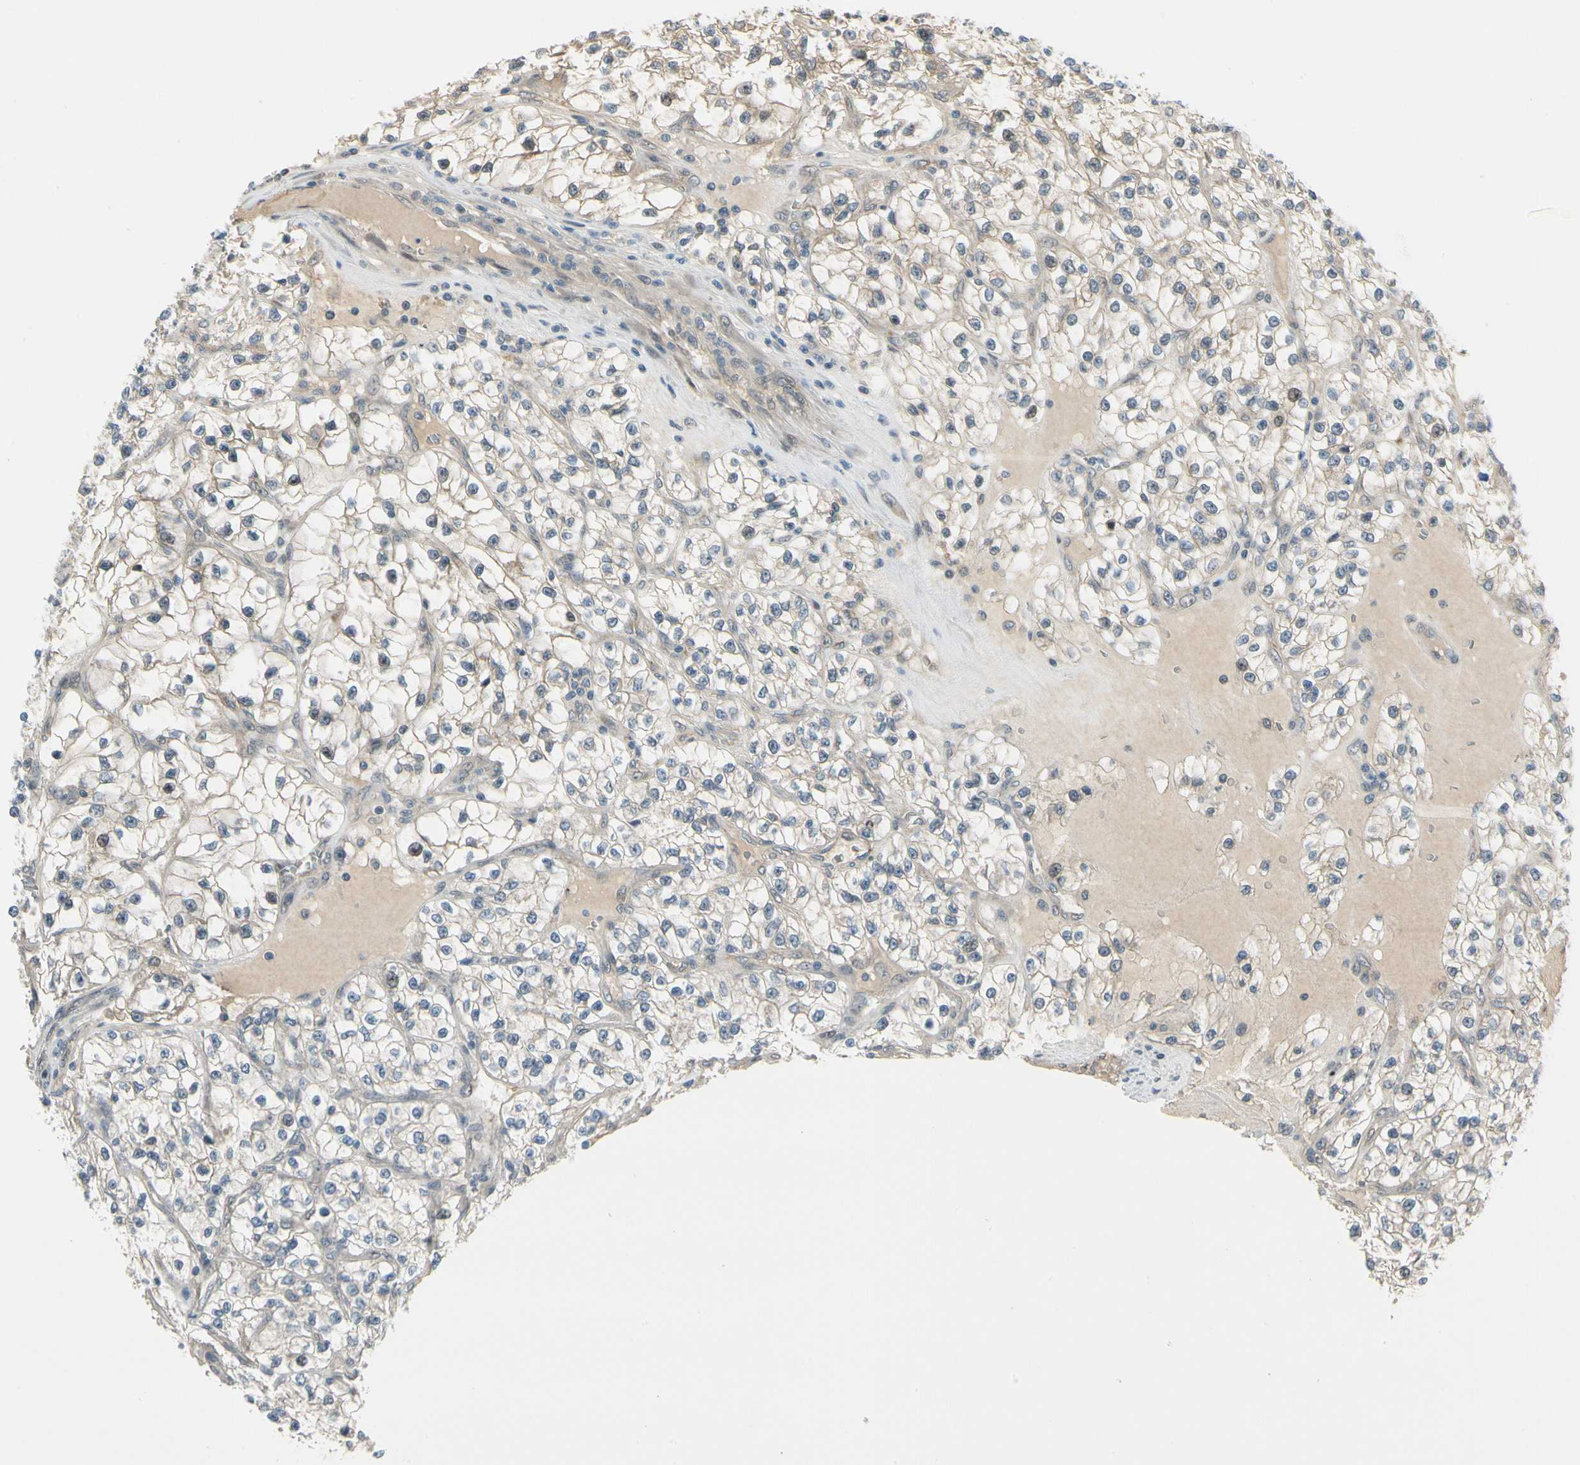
{"staining": {"intensity": "weak", "quantity": "25%-75%", "location": "cytoplasmic/membranous"}, "tissue": "renal cancer", "cell_type": "Tumor cells", "image_type": "cancer", "snomed": [{"axis": "morphology", "description": "Adenocarcinoma, NOS"}, {"axis": "topography", "description": "Kidney"}], "caption": "Renal adenocarcinoma stained with a brown dye shows weak cytoplasmic/membranous positive expression in approximately 25%-75% of tumor cells.", "gene": "EPHB3", "patient": {"sex": "female", "age": 57}}